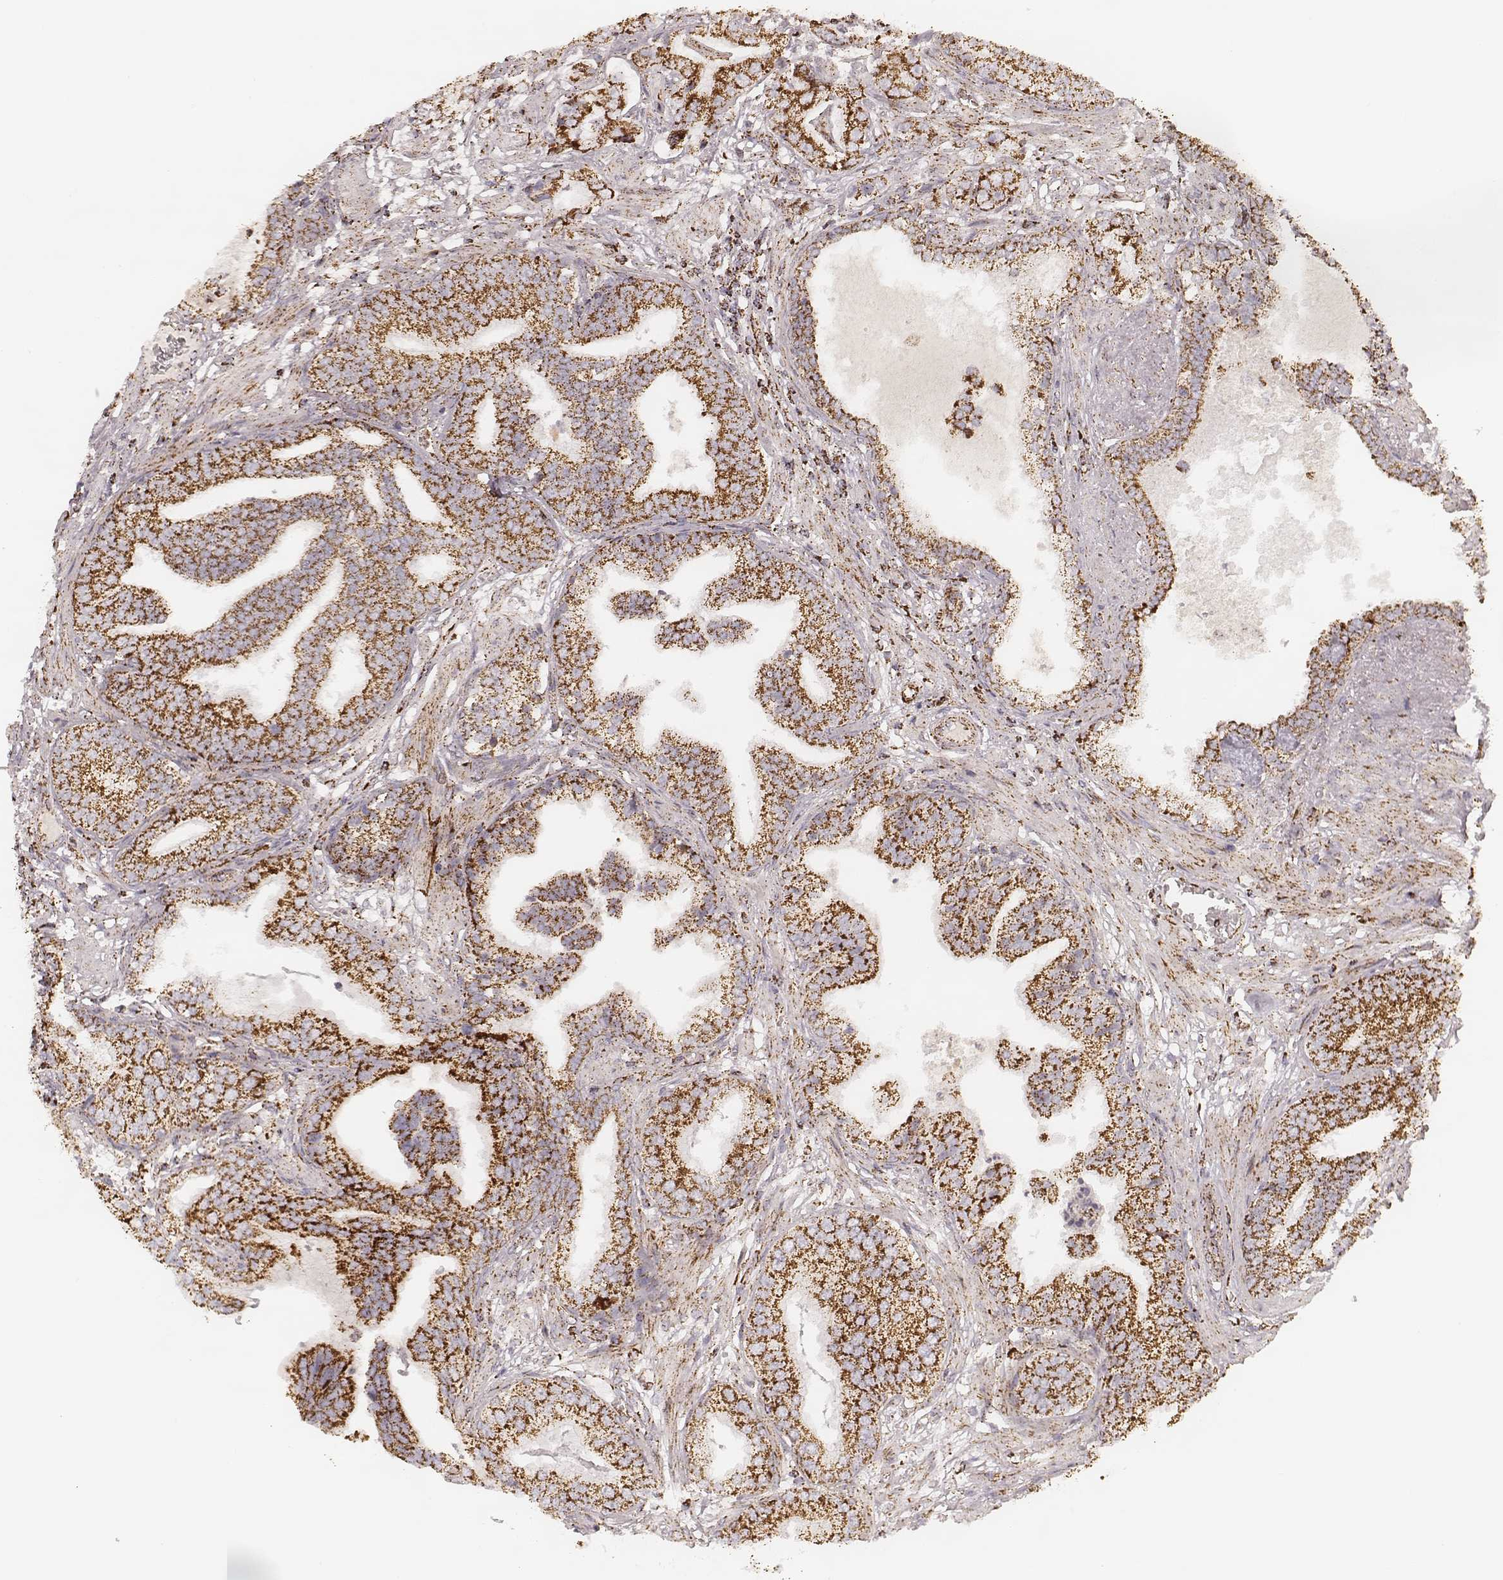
{"staining": {"intensity": "strong", "quantity": ">75%", "location": "cytoplasmic/membranous"}, "tissue": "prostate cancer", "cell_type": "Tumor cells", "image_type": "cancer", "snomed": [{"axis": "morphology", "description": "Adenocarcinoma, NOS"}, {"axis": "topography", "description": "Prostate"}], "caption": "Protein analysis of prostate cancer tissue displays strong cytoplasmic/membranous positivity in about >75% of tumor cells.", "gene": "CS", "patient": {"sex": "male", "age": 64}}